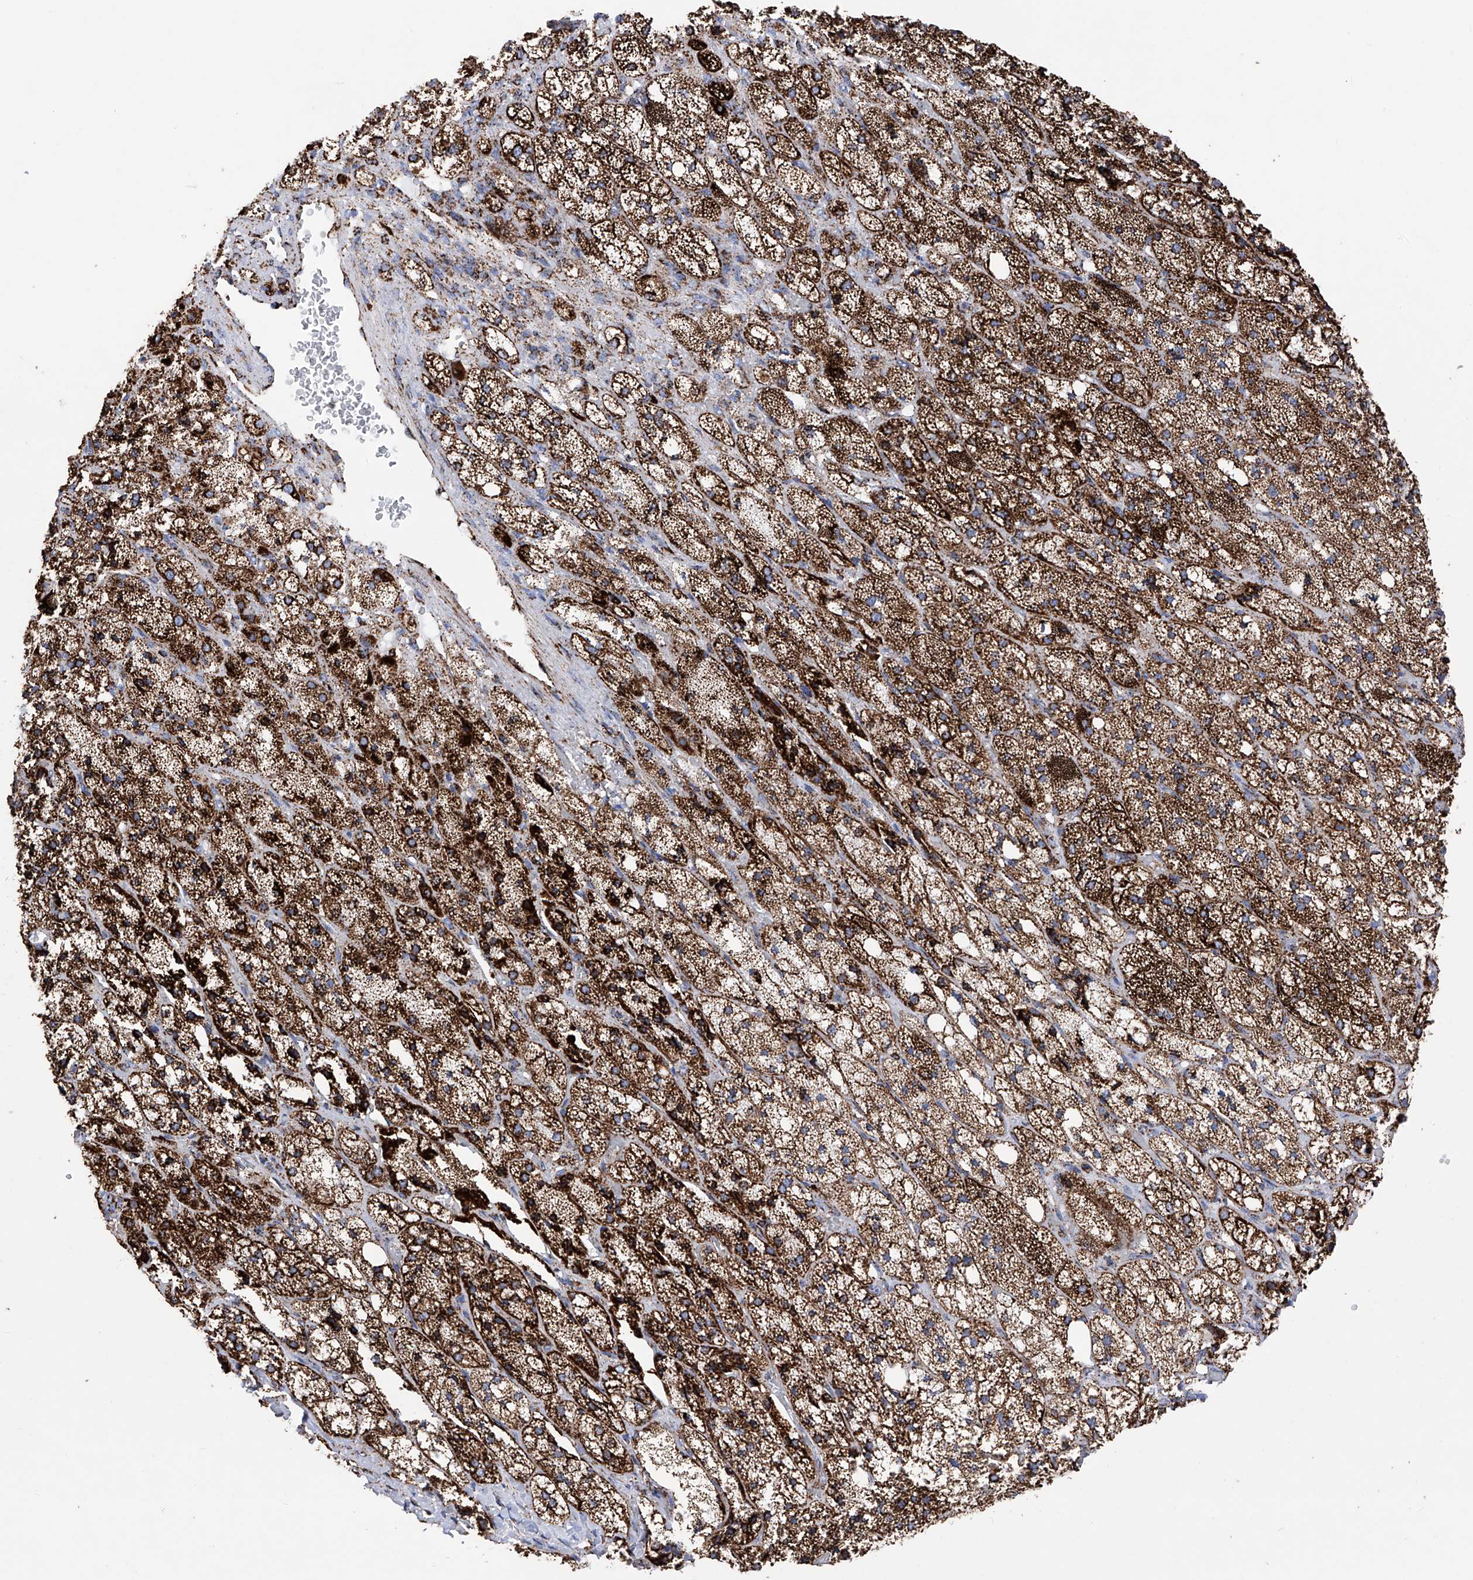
{"staining": {"intensity": "strong", "quantity": ">75%", "location": "cytoplasmic/membranous"}, "tissue": "adrenal gland", "cell_type": "Glandular cells", "image_type": "normal", "snomed": [{"axis": "morphology", "description": "Normal tissue, NOS"}, {"axis": "topography", "description": "Adrenal gland"}], "caption": "Protein staining exhibits strong cytoplasmic/membranous expression in approximately >75% of glandular cells in benign adrenal gland. (brown staining indicates protein expression, while blue staining denotes nuclei).", "gene": "ATP5PF", "patient": {"sex": "male", "age": 61}}